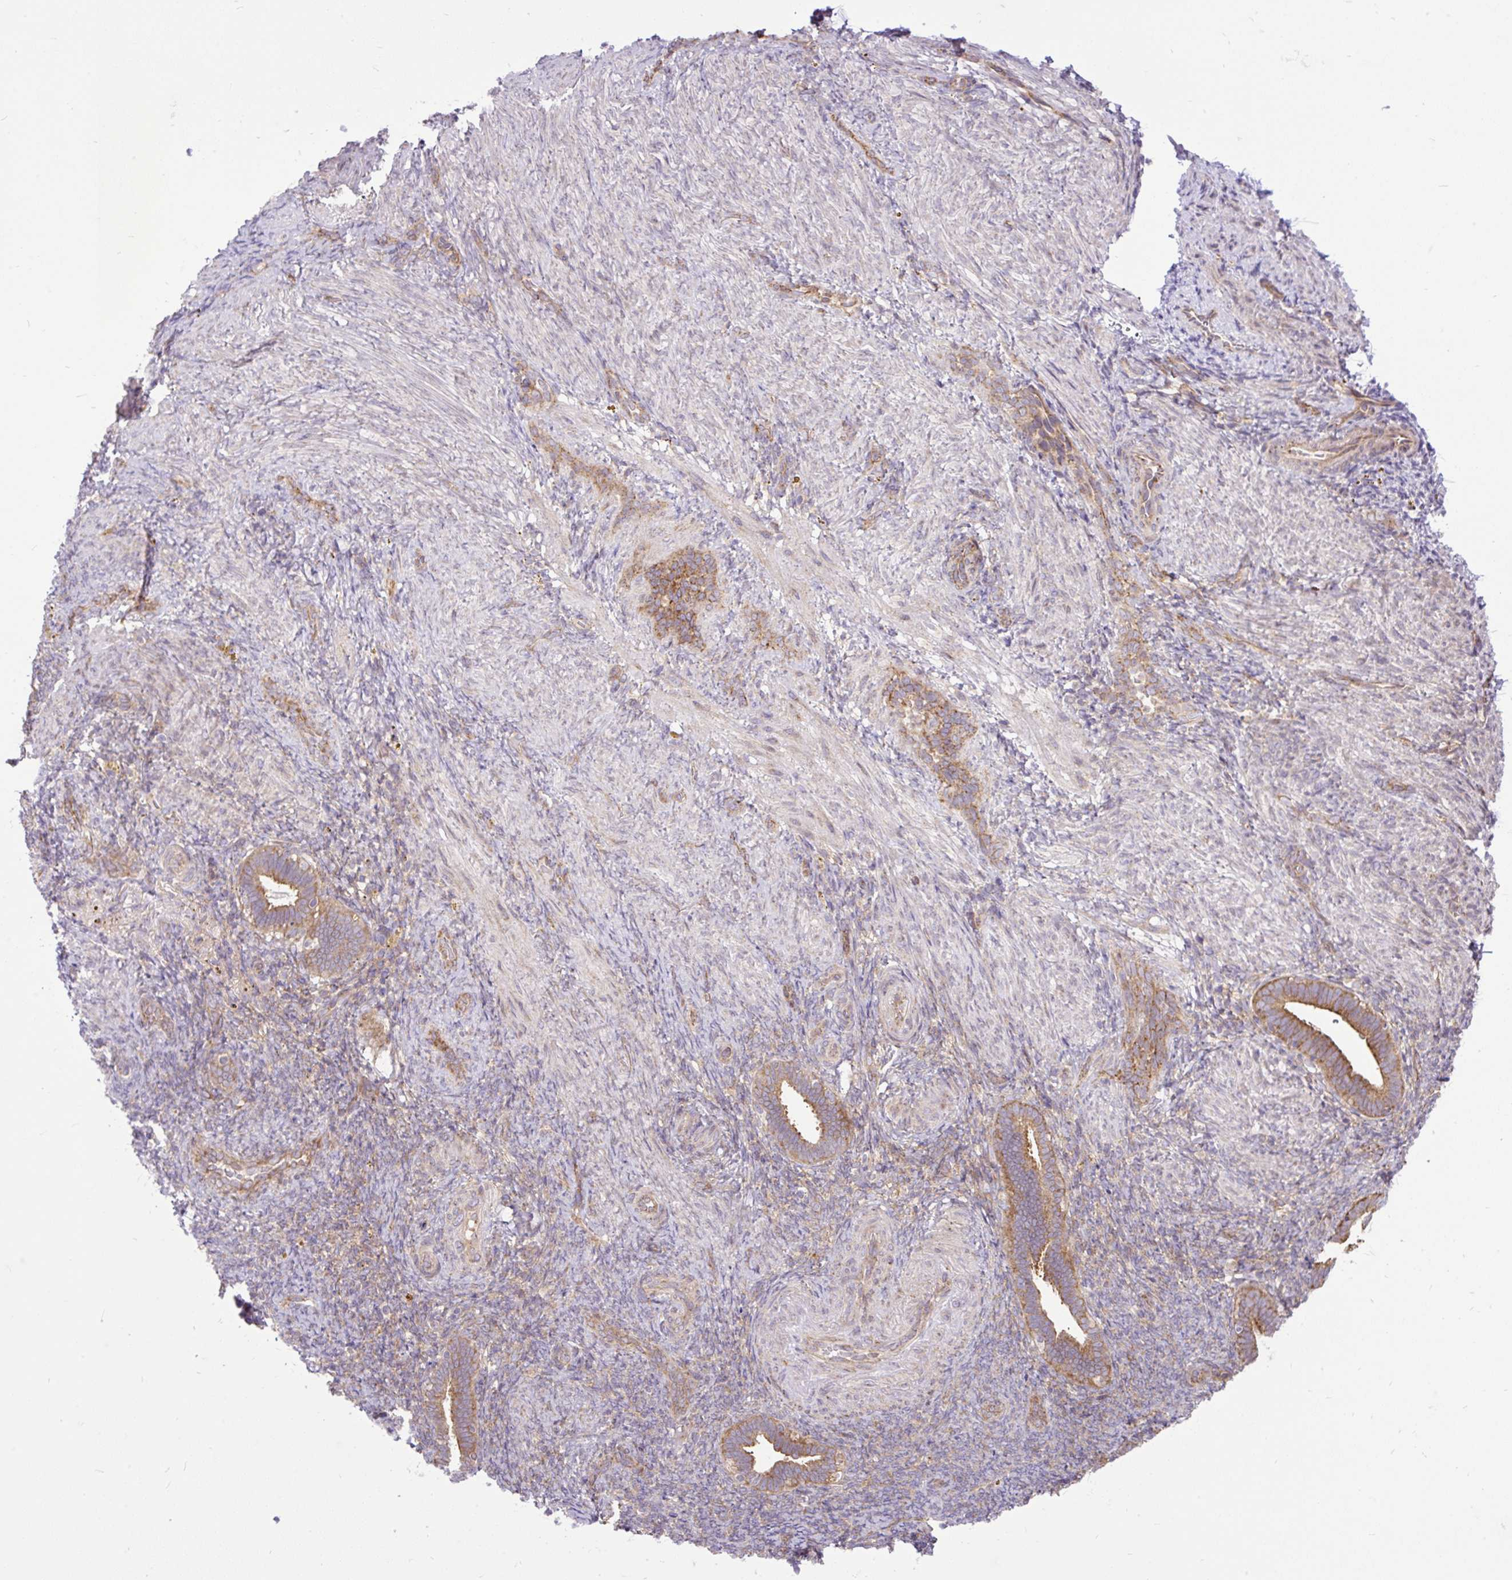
{"staining": {"intensity": "negative", "quantity": "none", "location": "none"}, "tissue": "endometrium", "cell_type": "Cells in endometrial stroma", "image_type": "normal", "snomed": [{"axis": "morphology", "description": "Normal tissue, NOS"}, {"axis": "topography", "description": "Endometrium"}], "caption": "An IHC histopathology image of unremarkable endometrium is shown. There is no staining in cells in endometrial stroma of endometrium. The staining is performed using DAB brown chromogen with nuclei counter-stained in using hematoxylin.", "gene": "TRIM17", "patient": {"sex": "female", "age": 34}}